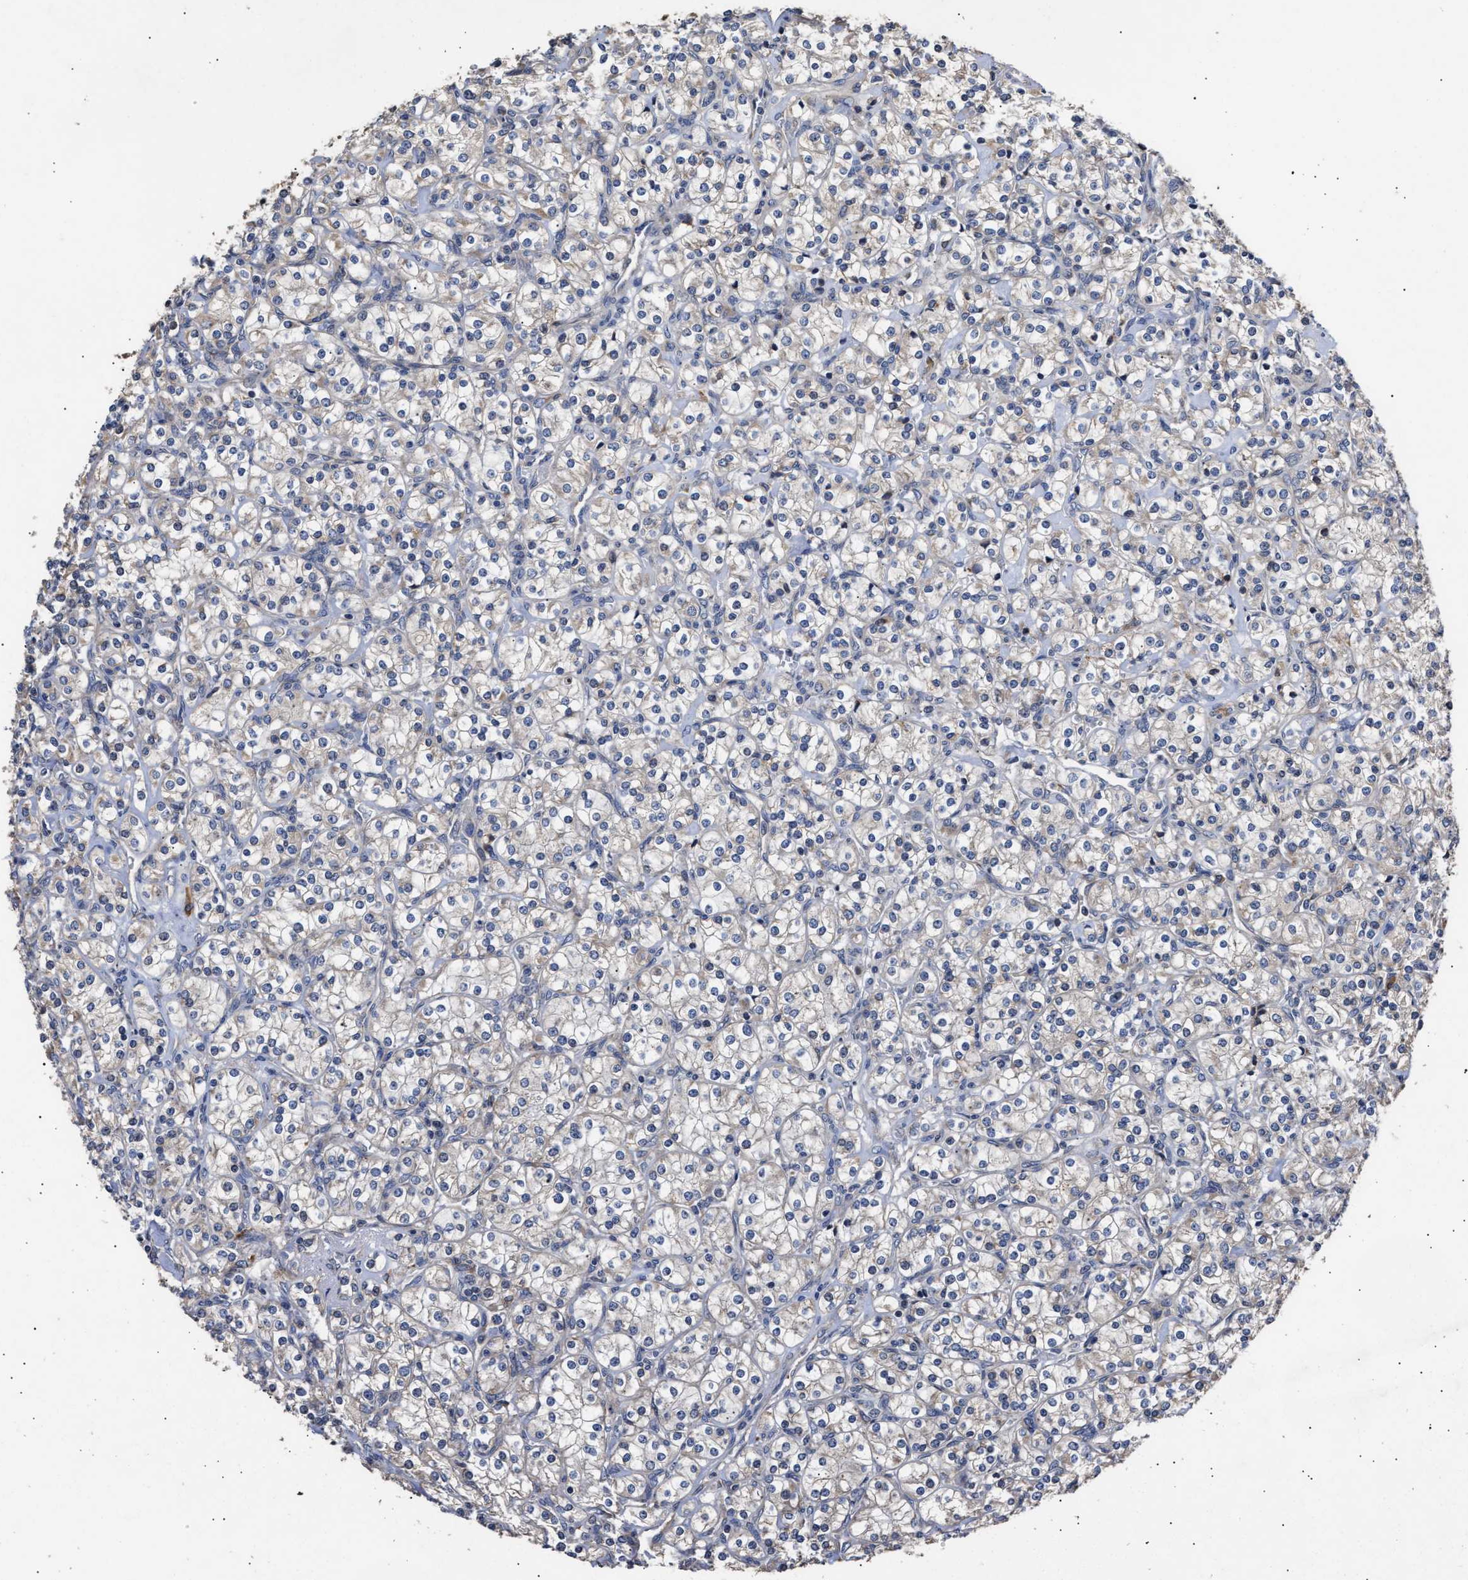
{"staining": {"intensity": "weak", "quantity": "<25%", "location": "cytoplasmic/membranous"}, "tissue": "renal cancer", "cell_type": "Tumor cells", "image_type": "cancer", "snomed": [{"axis": "morphology", "description": "Adenocarcinoma, NOS"}, {"axis": "topography", "description": "Kidney"}], "caption": "The immunohistochemistry (IHC) micrograph has no significant expression in tumor cells of renal cancer tissue.", "gene": "GOSR1", "patient": {"sex": "male", "age": 77}}